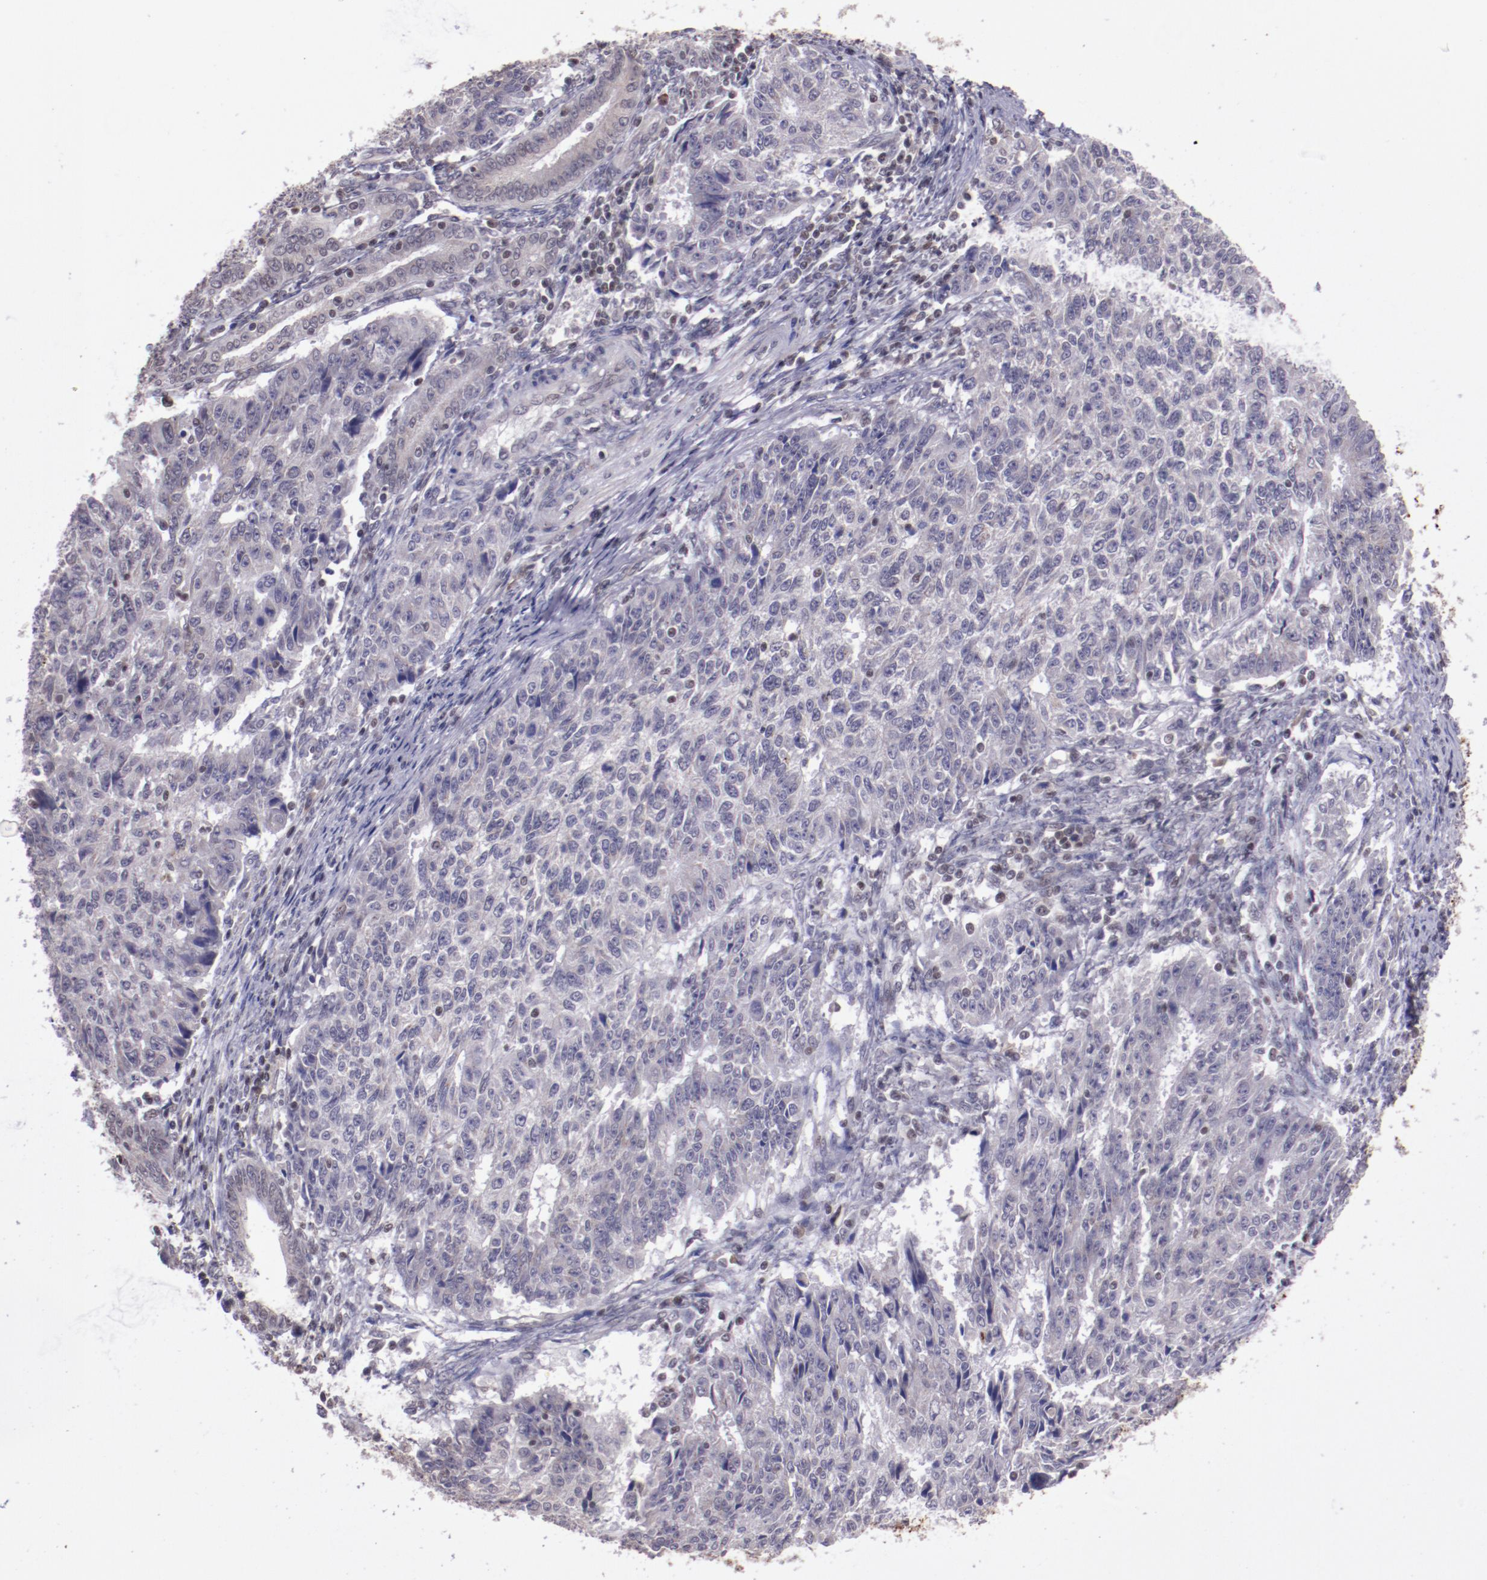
{"staining": {"intensity": "weak", "quantity": "<25%", "location": "cytoplasmic/membranous"}, "tissue": "endometrial cancer", "cell_type": "Tumor cells", "image_type": "cancer", "snomed": [{"axis": "morphology", "description": "Adenocarcinoma, NOS"}, {"axis": "topography", "description": "Endometrium"}], "caption": "DAB (3,3'-diaminobenzidine) immunohistochemical staining of endometrial adenocarcinoma demonstrates no significant expression in tumor cells. Brightfield microscopy of IHC stained with DAB (3,3'-diaminobenzidine) (brown) and hematoxylin (blue), captured at high magnification.", "gene": "ELF1", "patient": {"sex": "female", "age": 42}}